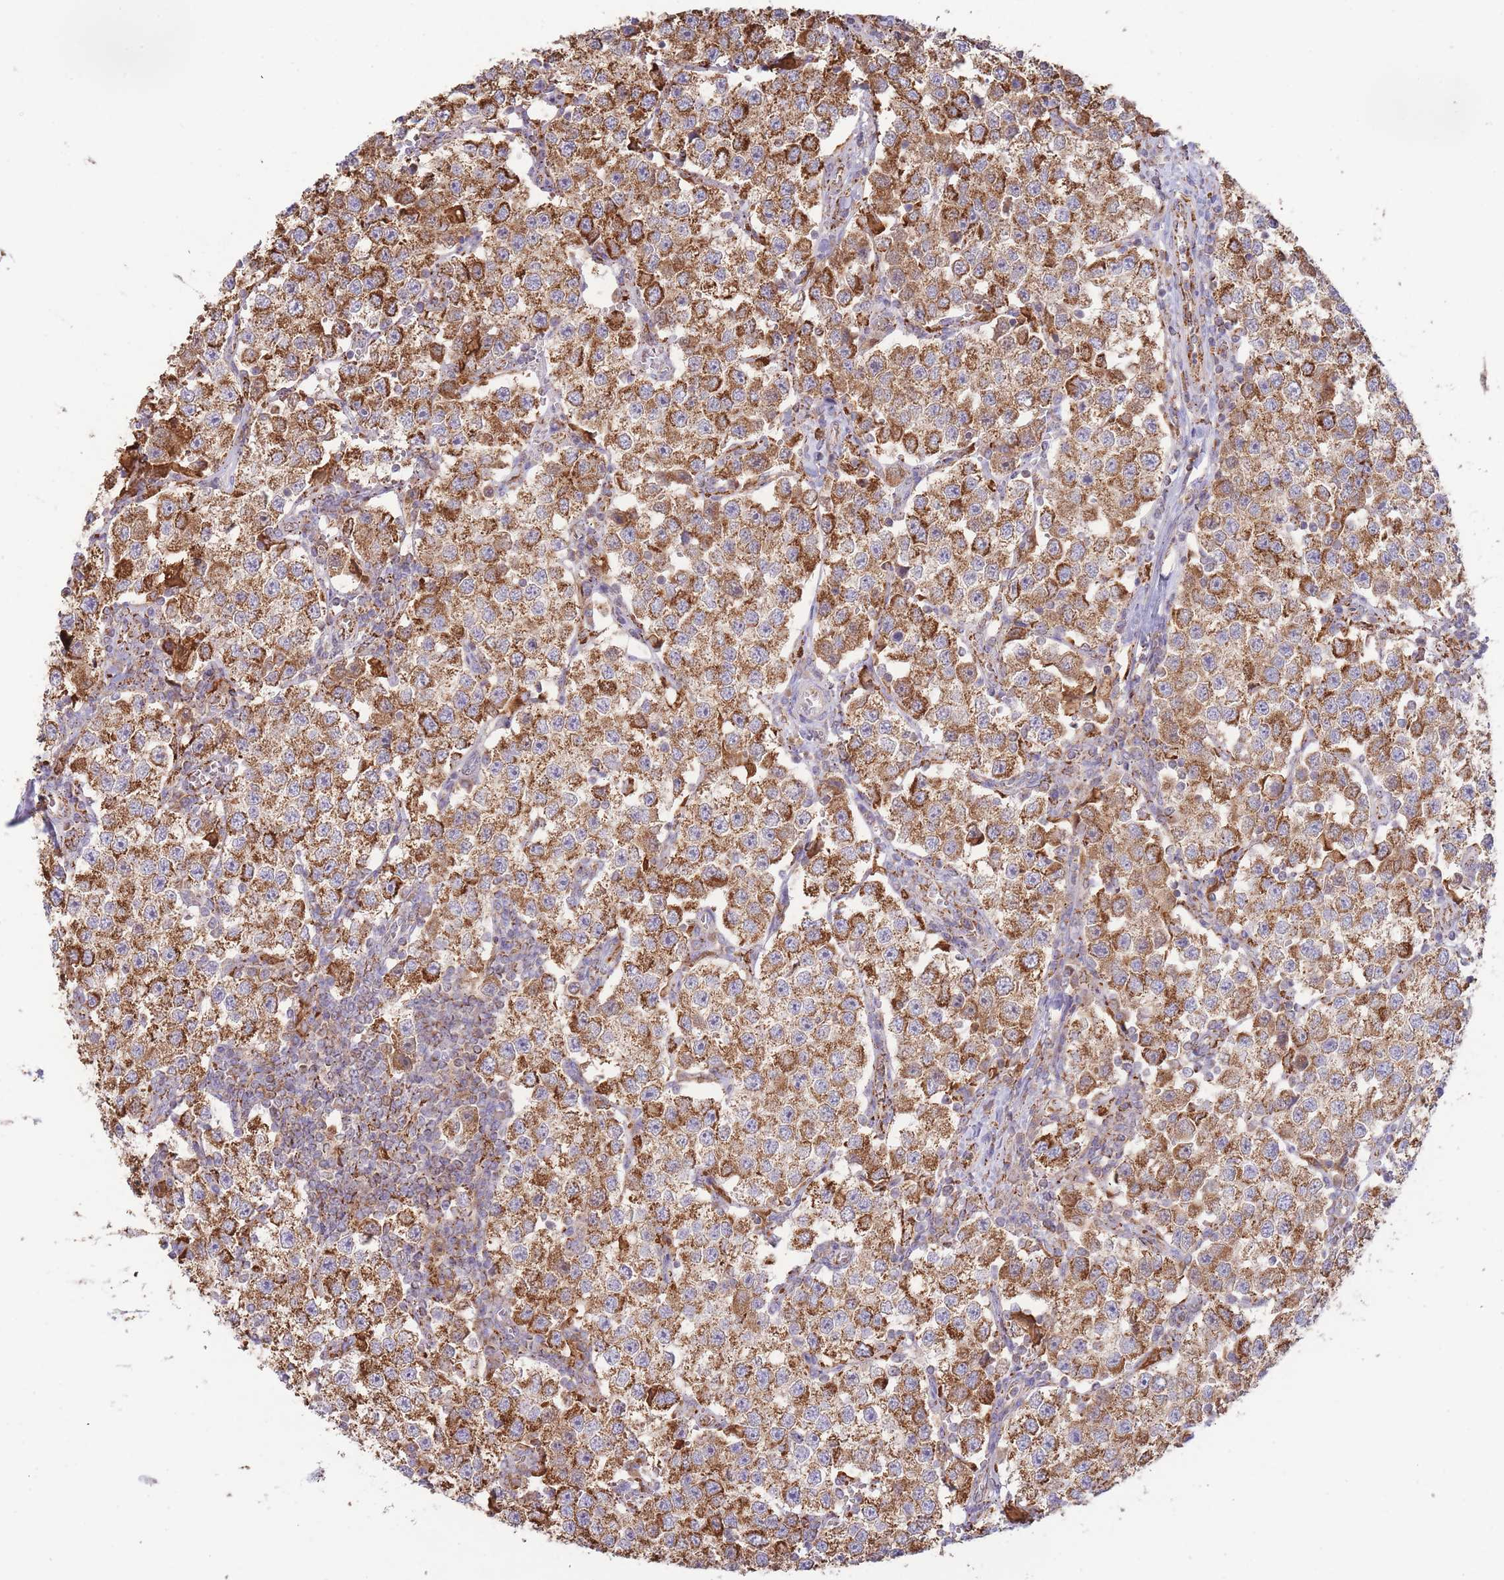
{"staining": {"intensity": "strong", "quantity": ">75%", "location": "cytoplasmic/membranous"}, "tissue": "testis cancer", "cell_type": "Tumor cells", "image_type": "cancer", "snomed": [{"axis": "morphology", "description": "Seminoma, NOS"}, {"axis": "topography", "description": "Testis"}], "caption": "Brown immunohistochemical staining in testis cancer (seminoma) shows strong cytoplasmic/membranous expression in approximately >75% of tumor cells. (IHC, brightfield microscopy, high magnification).", "gene": "MRPL17", "patient": {"sex": "male", "age": 37}}